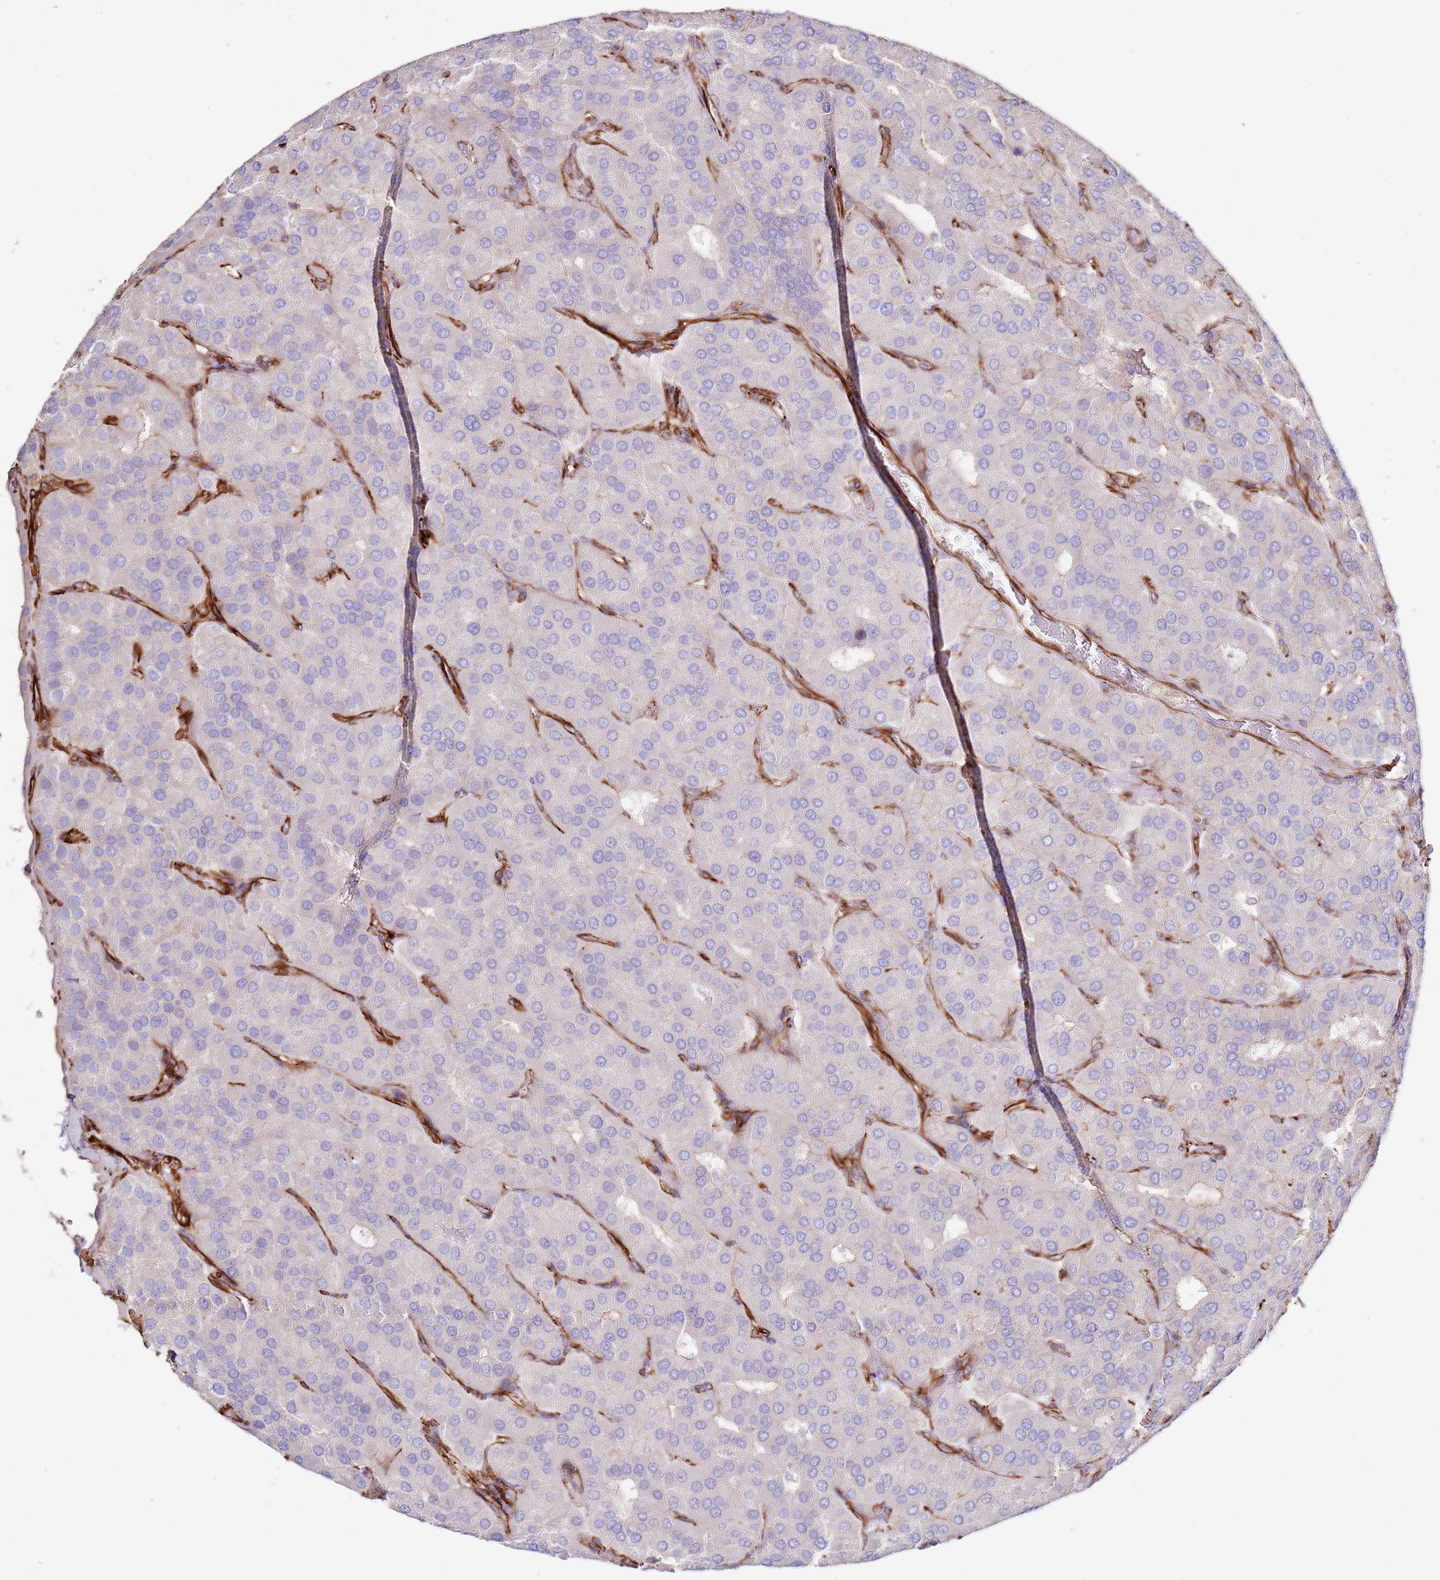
{"staining": {"intensity": "negative", "quantity": "none", "location": "none"}, "tissue": "parathyroid gland", "cell_type": "Glandular cells", "image_type": "normal", "snomed": [{"axis": "morphology", "description": "Normal tissue, NOS"}, {"axis": "morphology", "description": "Adenoma, NOS"}, {"axis": "topography", "description": "Parathyroid gland"}], "caption": "An image of parathyroid gland stained for a protein shows no brown staining in glandular cells. Nuclei are stained in blue.", "gene": "MRGPRE", "patient": {"sex": "female", "age": 86}}